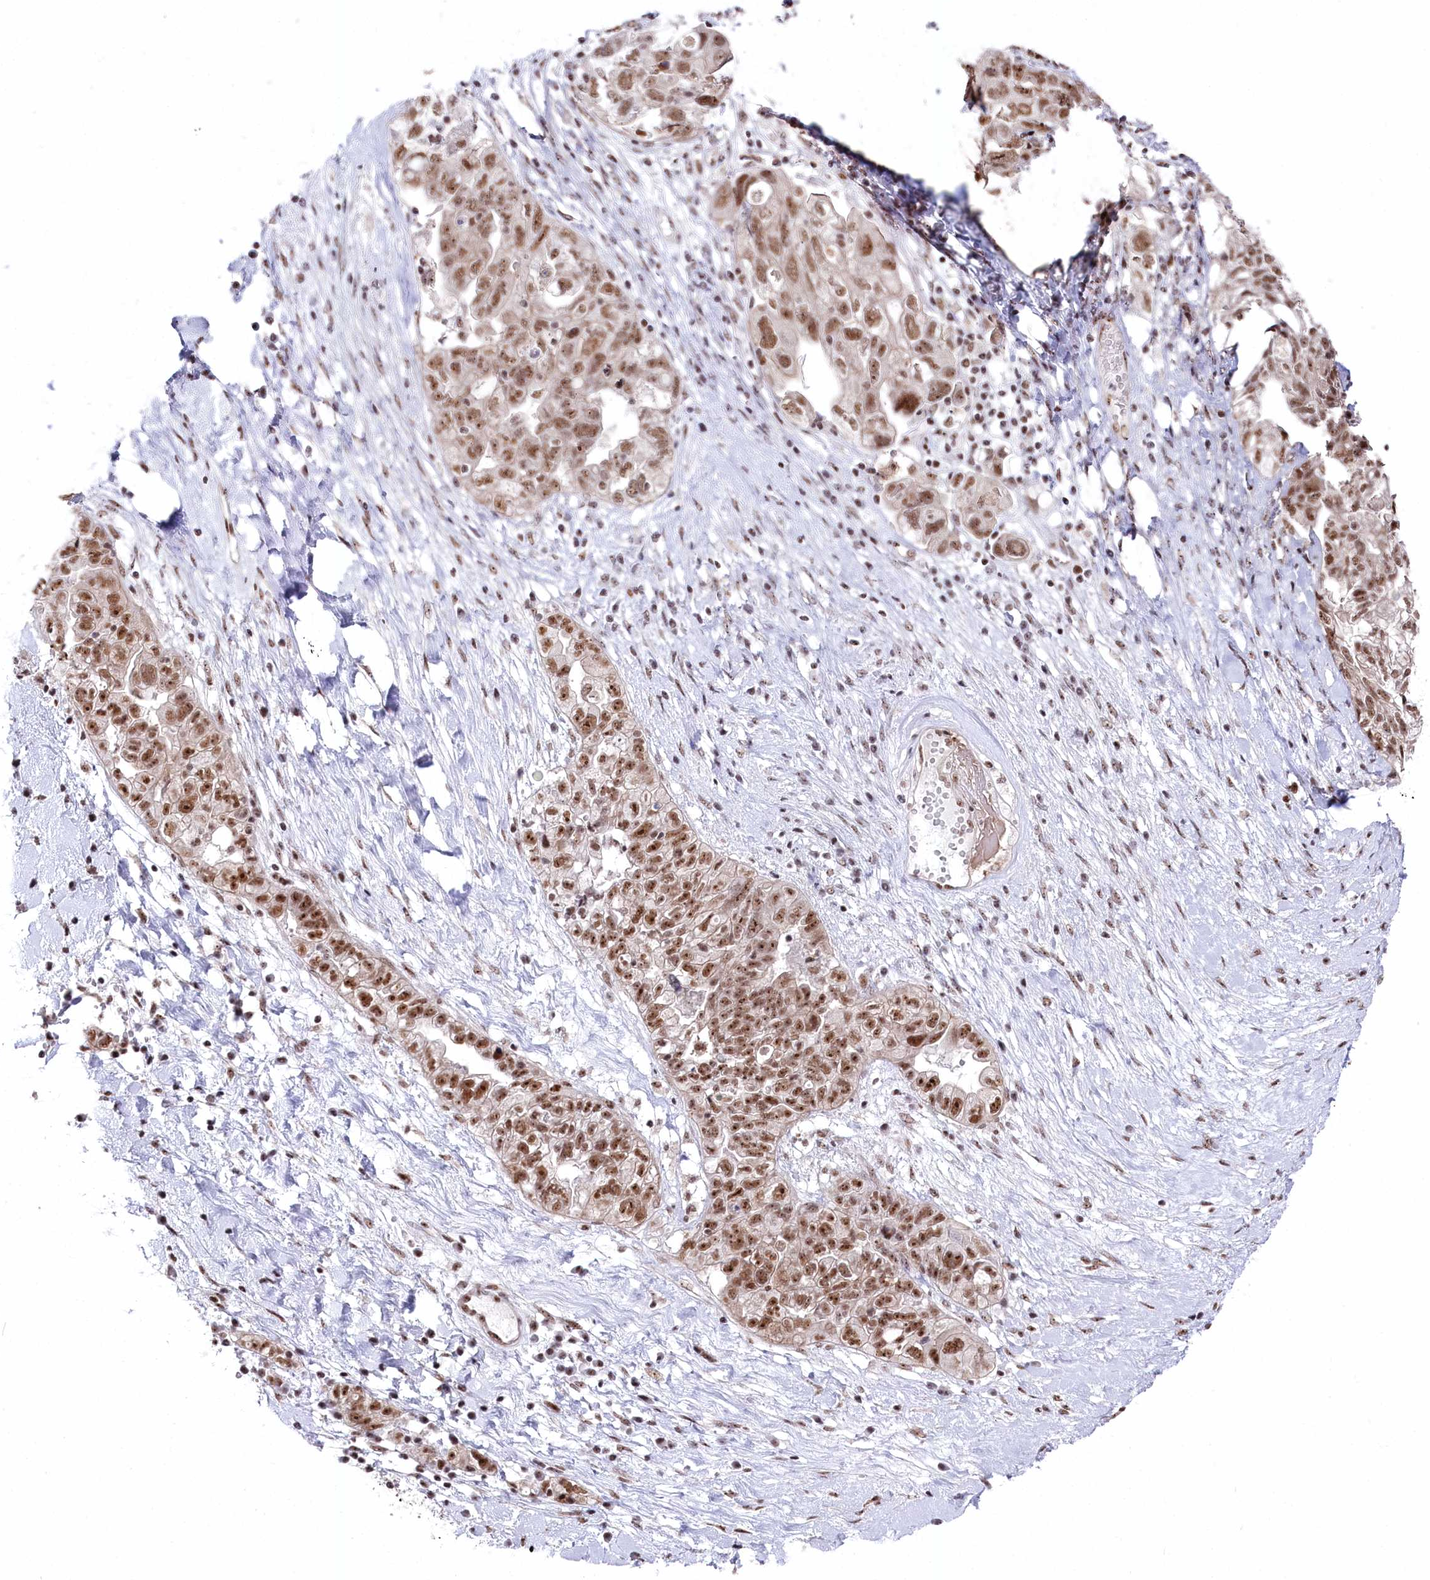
{"staining": {"intensity": "moderate", "quantity": ">75%", "location": "nuclear"}, "tissue": "ovarian cancer", "cell_type": "Tumor cells", "image_type": "cancer", "snomed": [{"axis": "morphology", "description": "Carcinoma, NOS"}, {"axis": "morphology", "description": "Cystadenocarcinoma, serous, NOS"}, {"axis": "topography", "description": "Ovary"}], "caption": "Immunohistochemistry photomicrograph of human serous cystadenocarcinoma (ovarian) stained for a protein (brown), which reveals medium levels of moderate nuclear positivity in about >75% of tumor cells.", "gene": "POLR2H", "patient": {"sex": "female", "age": 69}}